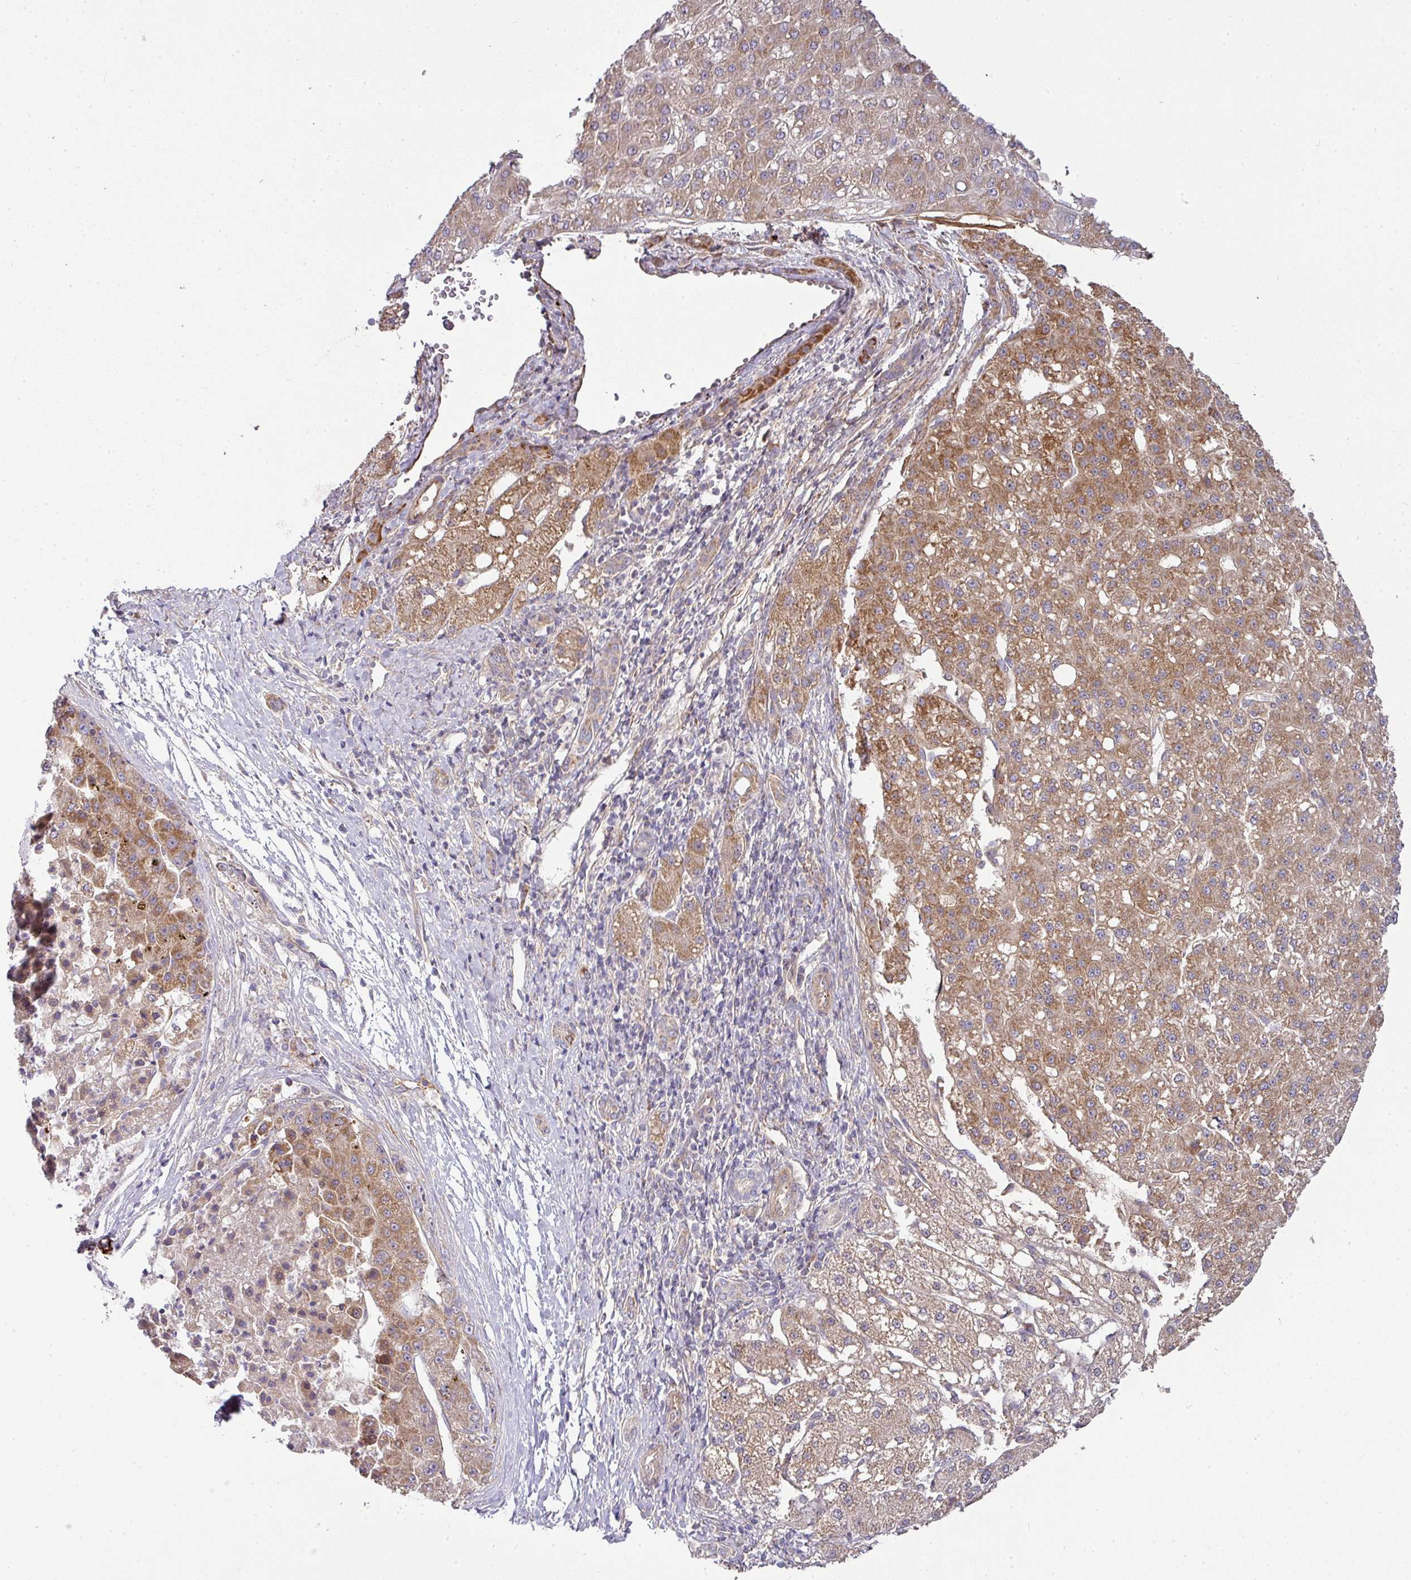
{"staining": {"intensity": "moderate", "quantity": ">75%", "location": "cytoplasmic/membranous"}, "tissue": "liver cancer", "cell_type": "Tumor cells", "image_type": "cancer", "snomed": [{"axis": "morphology", "description": "Carcinoma, Hepatocellular, NOS"}, {"axis": "topography", "description": "Liver"}], "caption": "Human liver cancer stained with a protein marker demonstrates moderate staining in tumor cells.", "gene": "STK35", "patient": {"sex": "male", "age": 67}}